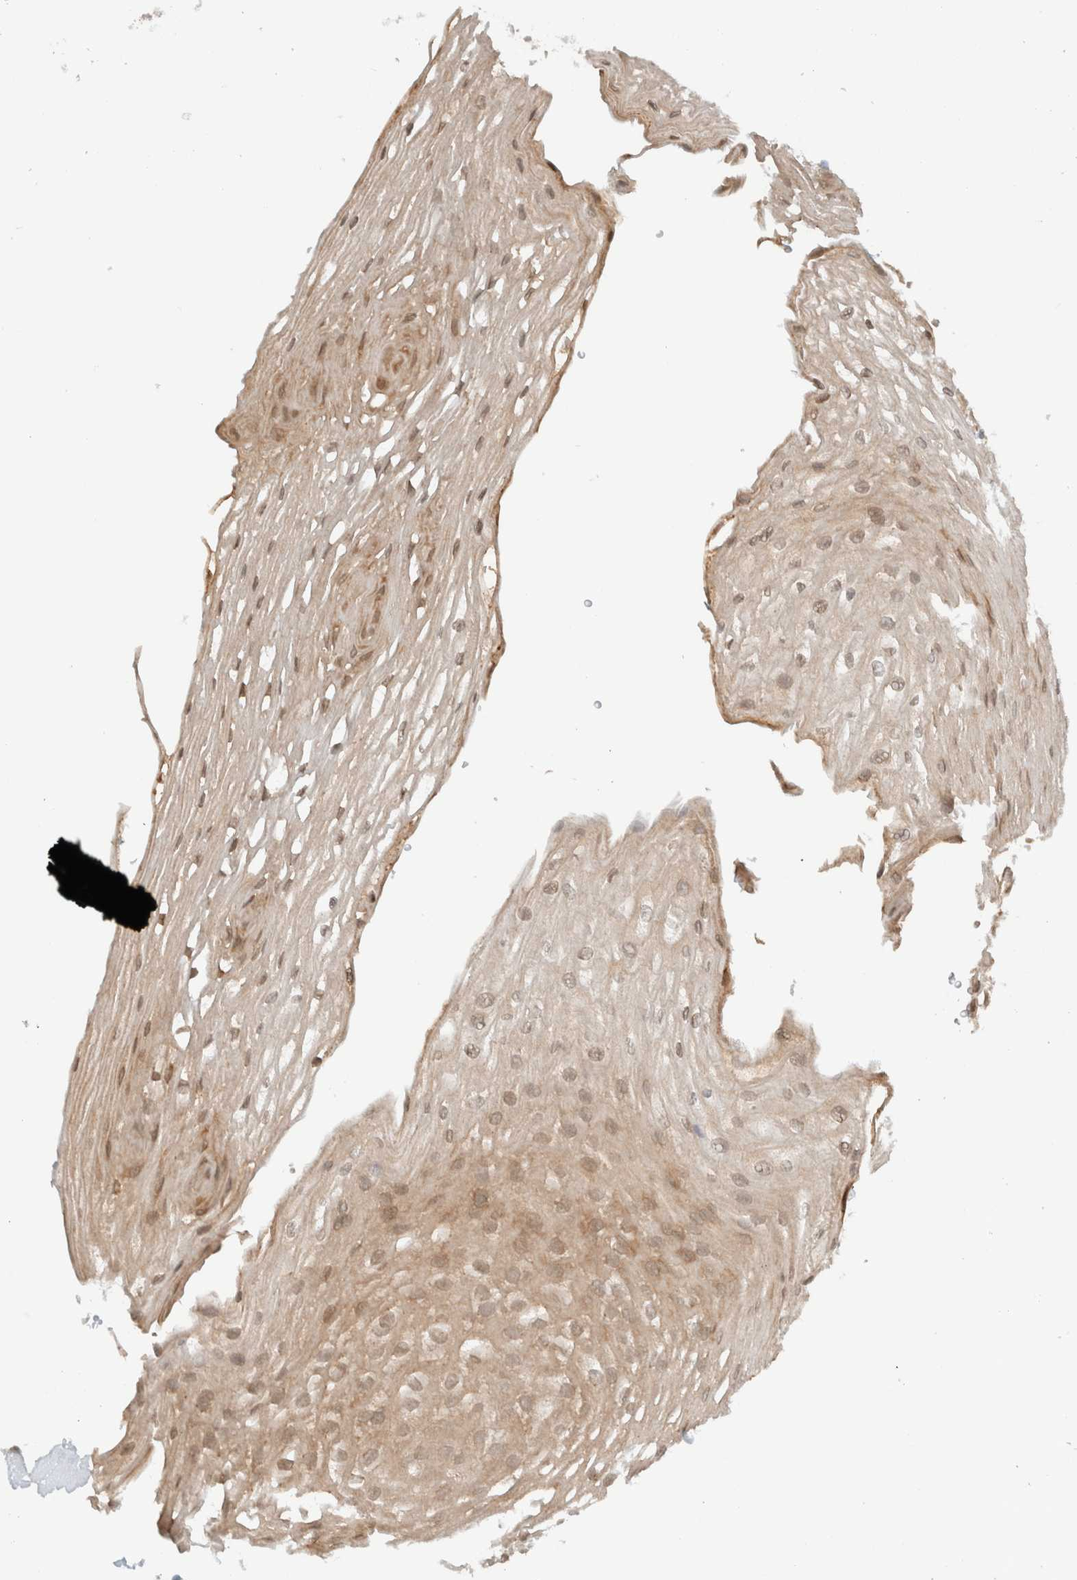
{"staining": {"intensity": "moderate", "quantity": ">75%", "location": "cytoplasmic/membranous"}, "tissue": "esophagus", "cell_type": "Squamous epithelial cells", "image_type": "normal", "snomed": [{"axis": "morphology", "description": "Normal tissue, NOS"}, {"axis": "topography", "description": "Esophagus"}], "caption": "Human esophagus stained for a protein (brown) reveals moderate cytoplasmic/membranous positive staining in approximately >75% of squamous epithelial cells.", "gene": "ARFGEF2", "patient": {"sex": "female", "age": 66}}